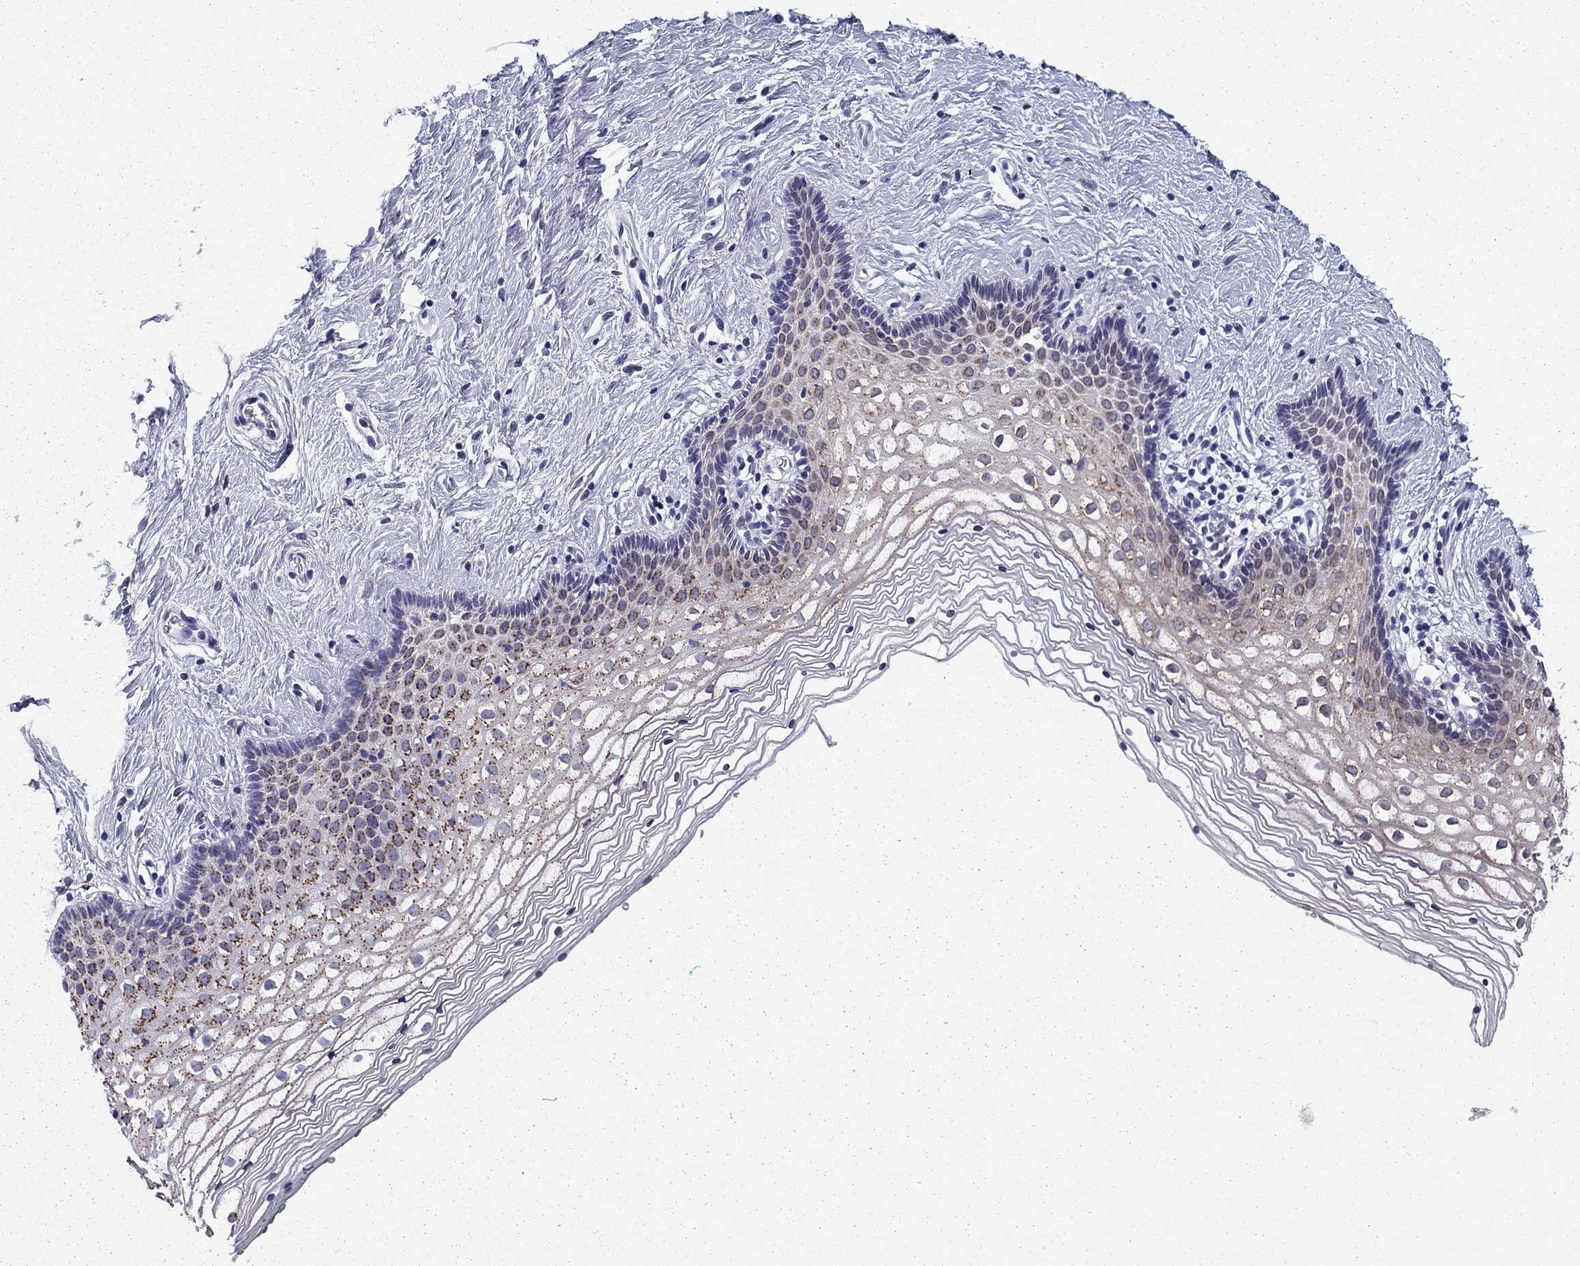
{"staining": {"intensity": "strong", "quantity": "<25%", "location": "cytoplasmic/membranous"}, "tissue": "vagina", "cell_type": "Squamous epithelial cells", "image_type": "normal", "snomed": [{"axis": "morphology", "description": "Normal tissue, NOS"}, {"axis": "topography", "description": "Vagina"}], "caption": "Vagina stained with DAB immunohistochemistry demonstrates medium levels of strong cytoplasmic/membranous positivity in about <25% of squamous epithelial cells. (Brightfield microscopy of DAB IHC at high magnification).", "gene": "TMED3", "patient": {"sex": "female", "age": 36}}